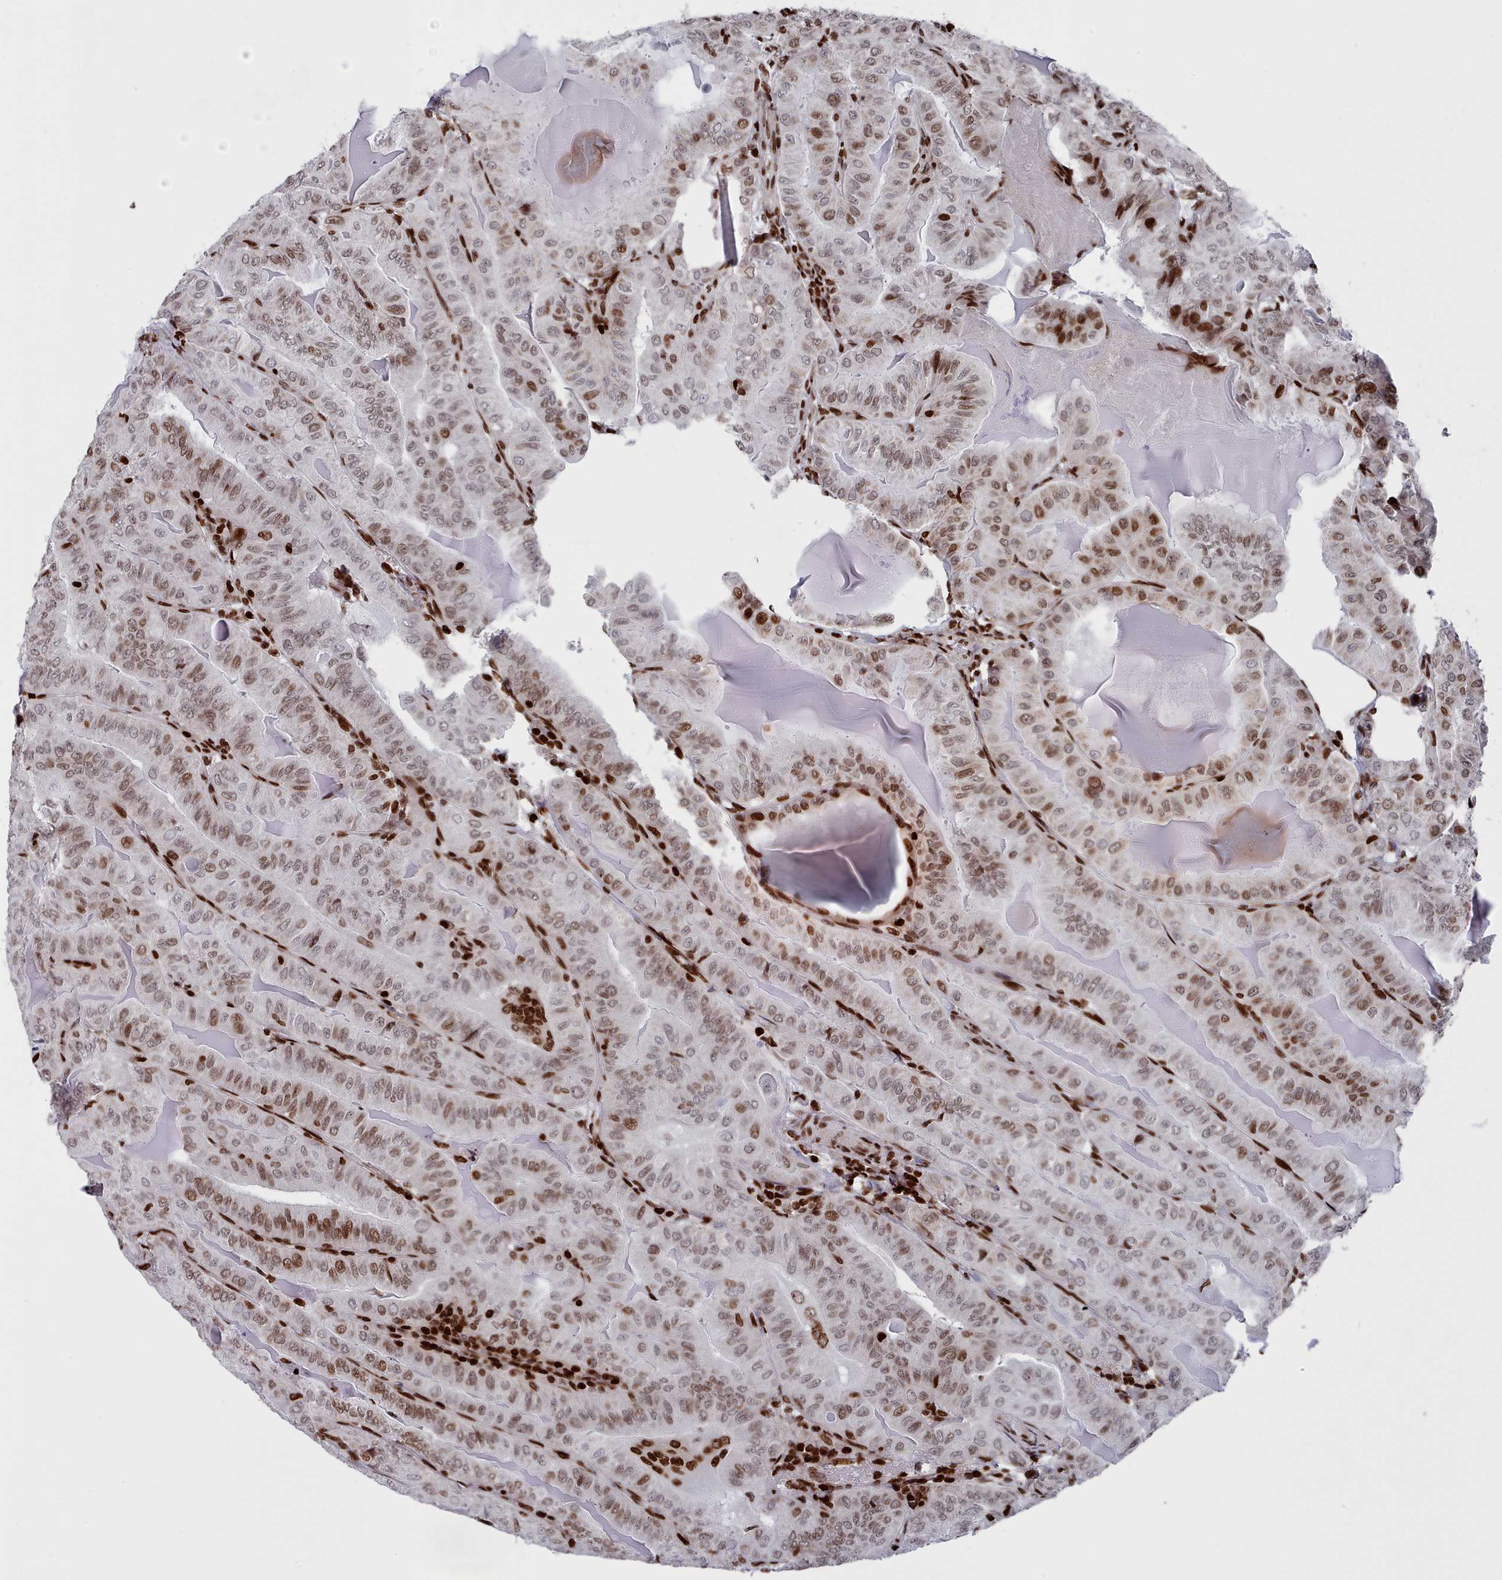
{"staining": {"intensity": "moderate", "quantity": ">75%", "location": "nuclear"}, "tissue": "thyroid cancer", "cell_type": "Tumor cells", "image_type": "cancer", "snomed": [{"axis": "morphology", "description": "Papillary adenocarcinoma, NOS"}, {"axis": "topography", "description": "Thyroid gland"}], "caption": "Protein expression analysis of thyroid papillary adenocarcinoma displays moderate nuclear positivity in approximately >75% of tumor cells. (Stains: DAB (3,3'-diaminobenzidine) in brown, nuclei in blue, Microscopy: brightfield microscopy at high magnification).", "gene": "PCDHB12", "patient": {"sex": "female", "age": 68}}